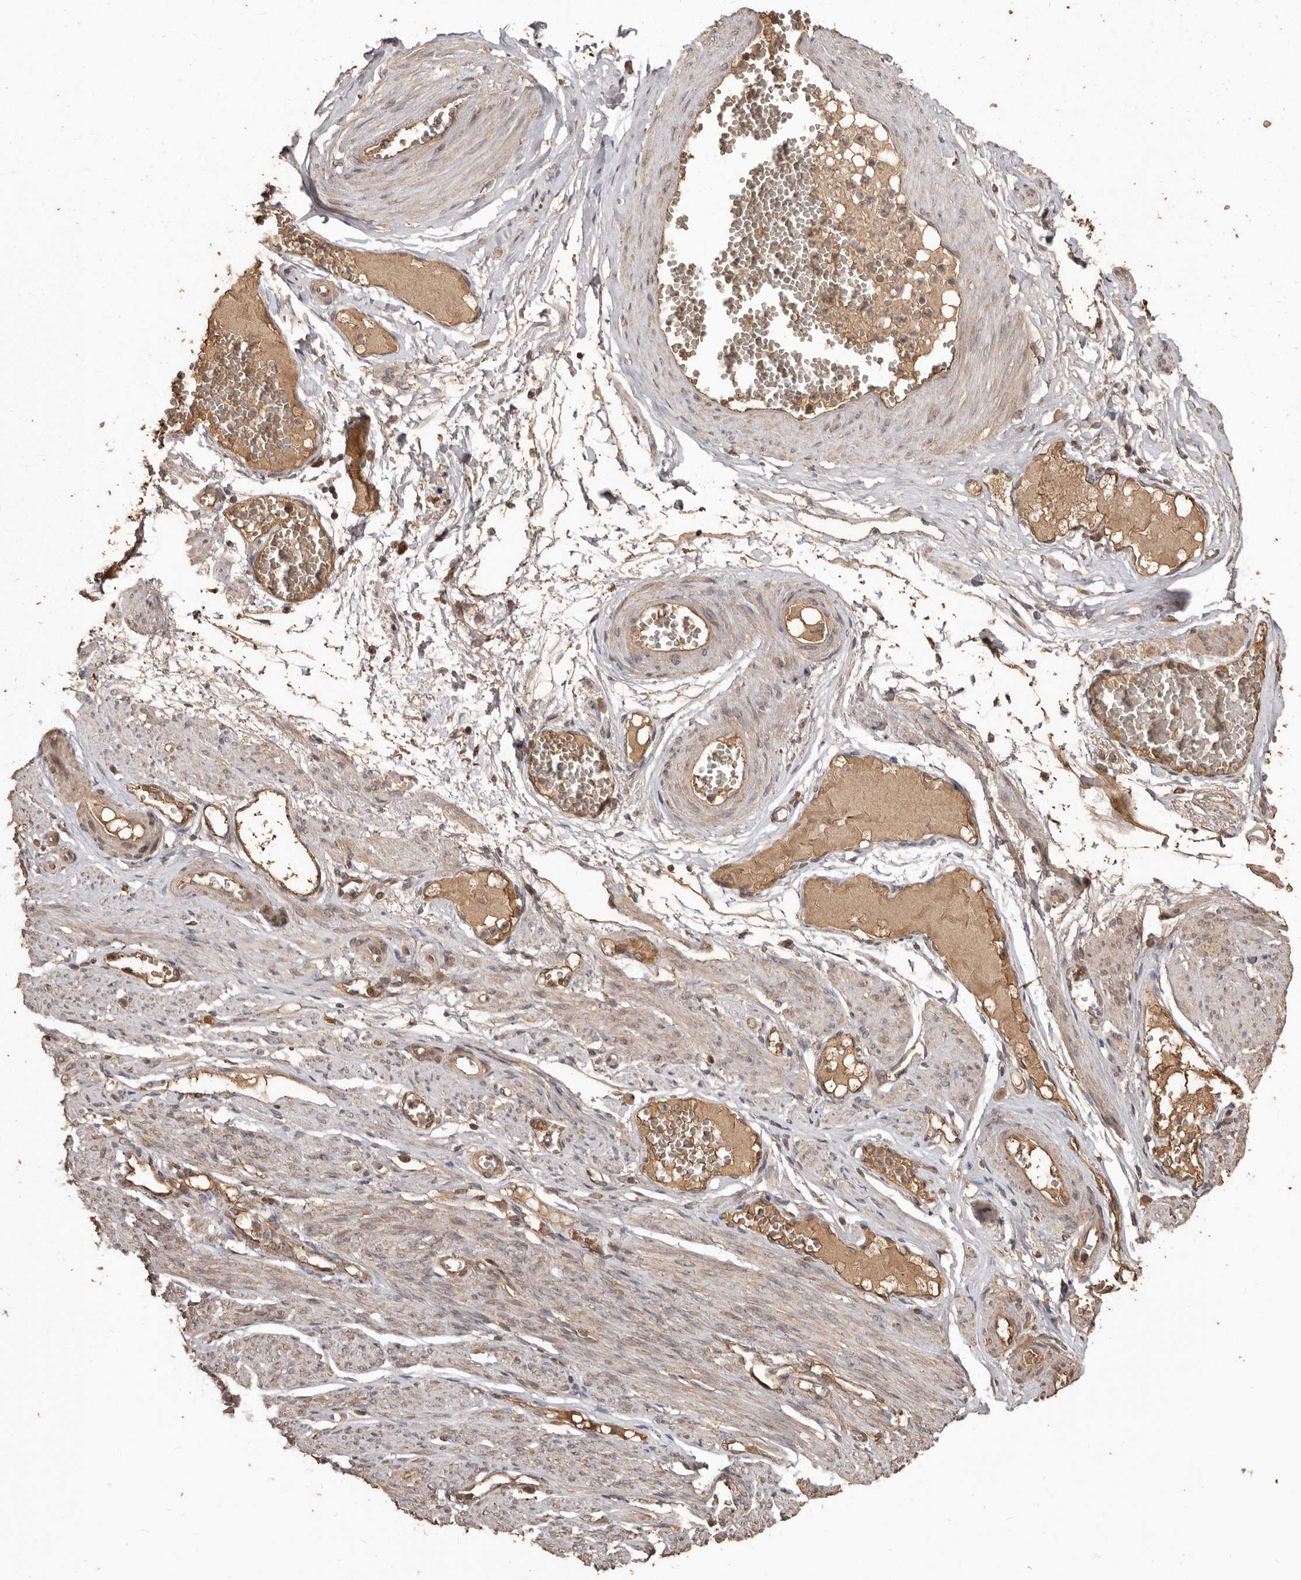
{"staining": {"intensity": "moderate", "quantity": ">75%", "location": "cytoplasmic/membranous"}, "tissue": "adipose tissue", "cell_type": "Adipocytes", "image_type": "normal", "snomed": [{"axis": "morphology", "description": "Normal tissue, NOS"}, {"axis": "topography", "description": "Smooth muscle"}, {"axis": "topography", "description": "Peripheral nerve tissue"}], "caption": "This image shows normal adipose tissue stained with IHC to label a protein in brown. The cytoplasmic/membranous of adipocytes show moderate positivity for the protein. Nuclei are counter-stained blue.", "gene": "NUP43", "patient": {"sex": "female", "age": 39}}